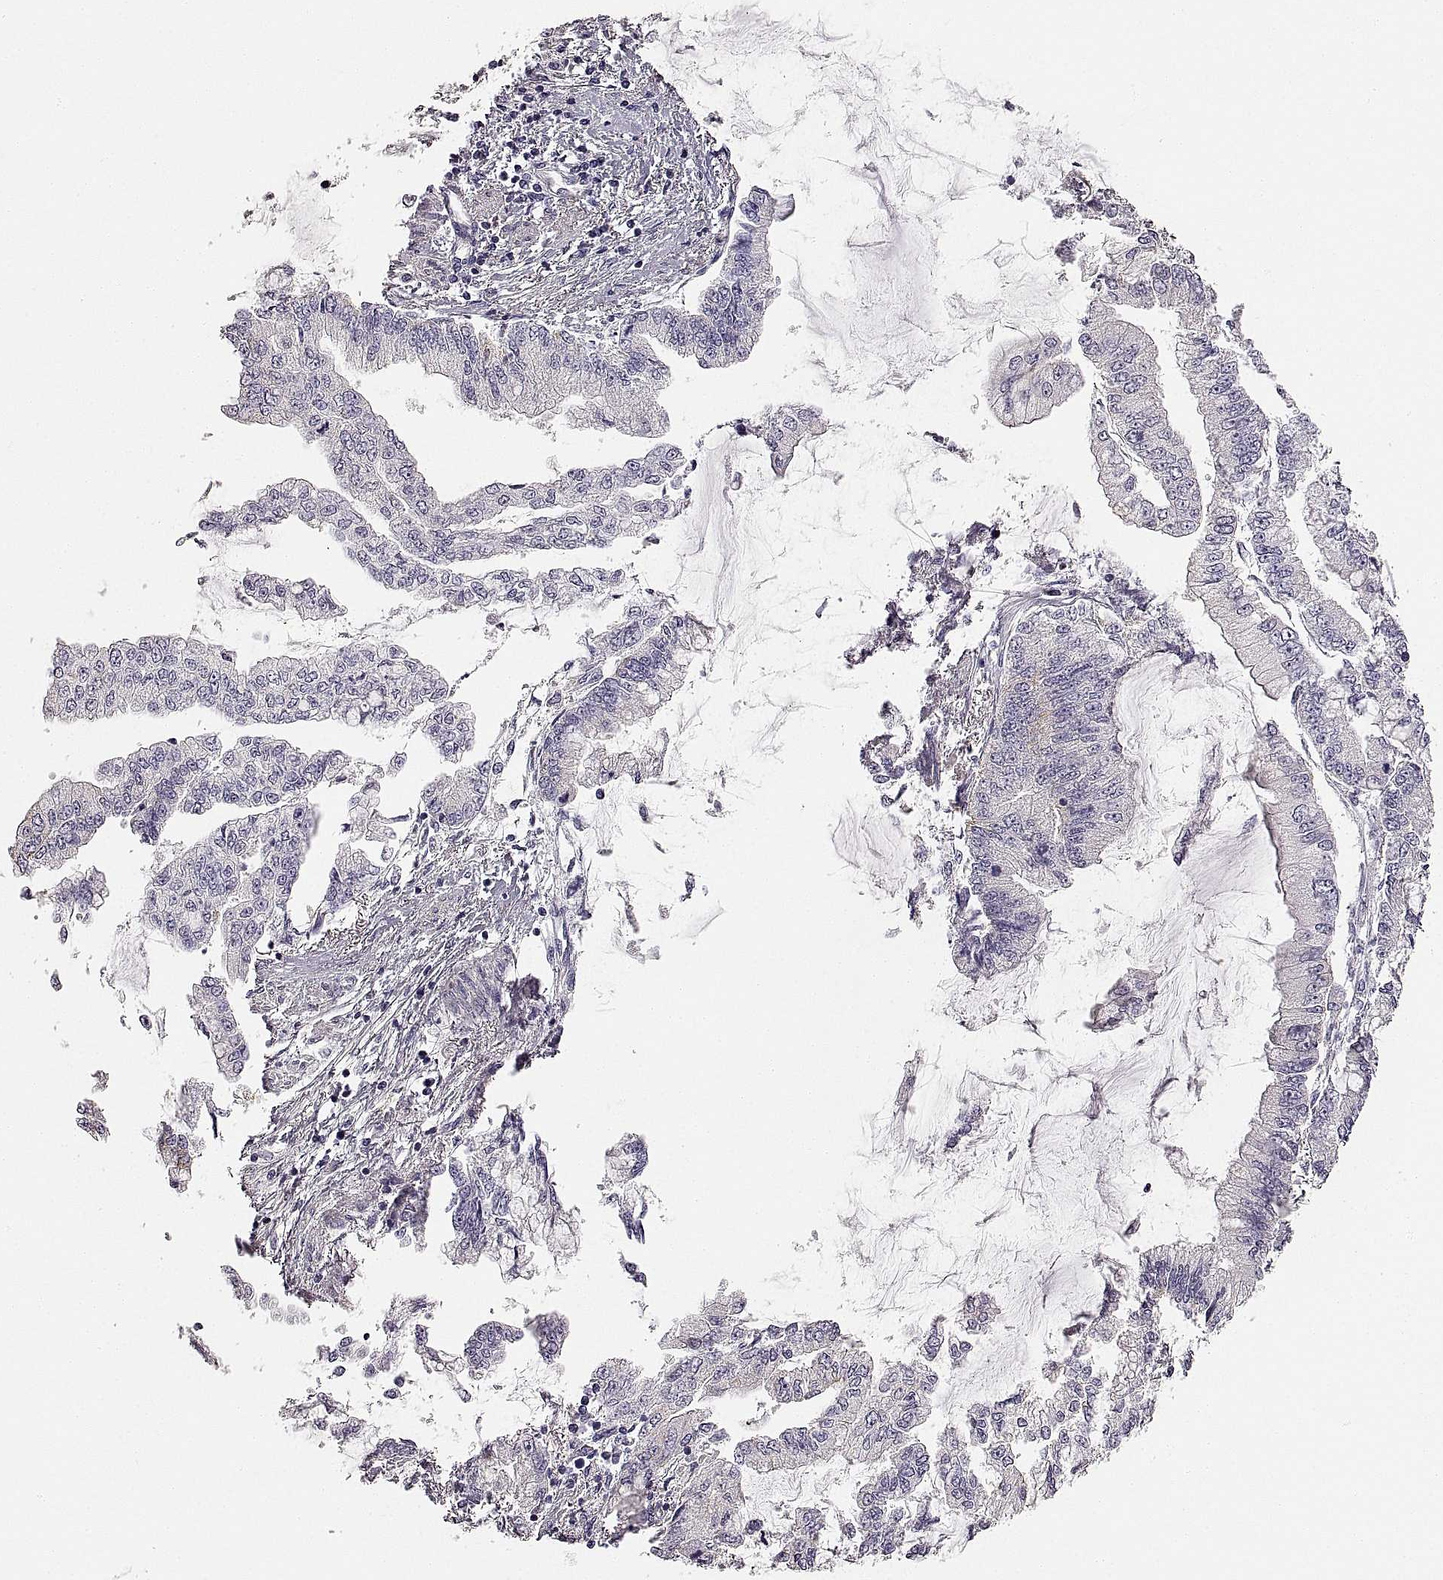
{"staining": {"intensity": "negative", "quantity": "none", "location": "none"}, "tissue": "stomach cancer", "cell_type": "Tumor cells", "image_type": "cancer", "snomed": [{"axis": "morphology", "description": "Adenocarcinoma, NOS"}, {"axis": "topography", "description": "Stomach, upper"}], "caption": "Protein analysis of adenocarcinoma (stomach) exhibits no significant expression in tumor cells.", "gene": "RDH13", "patient": {"sex": "female", "age": 74}}